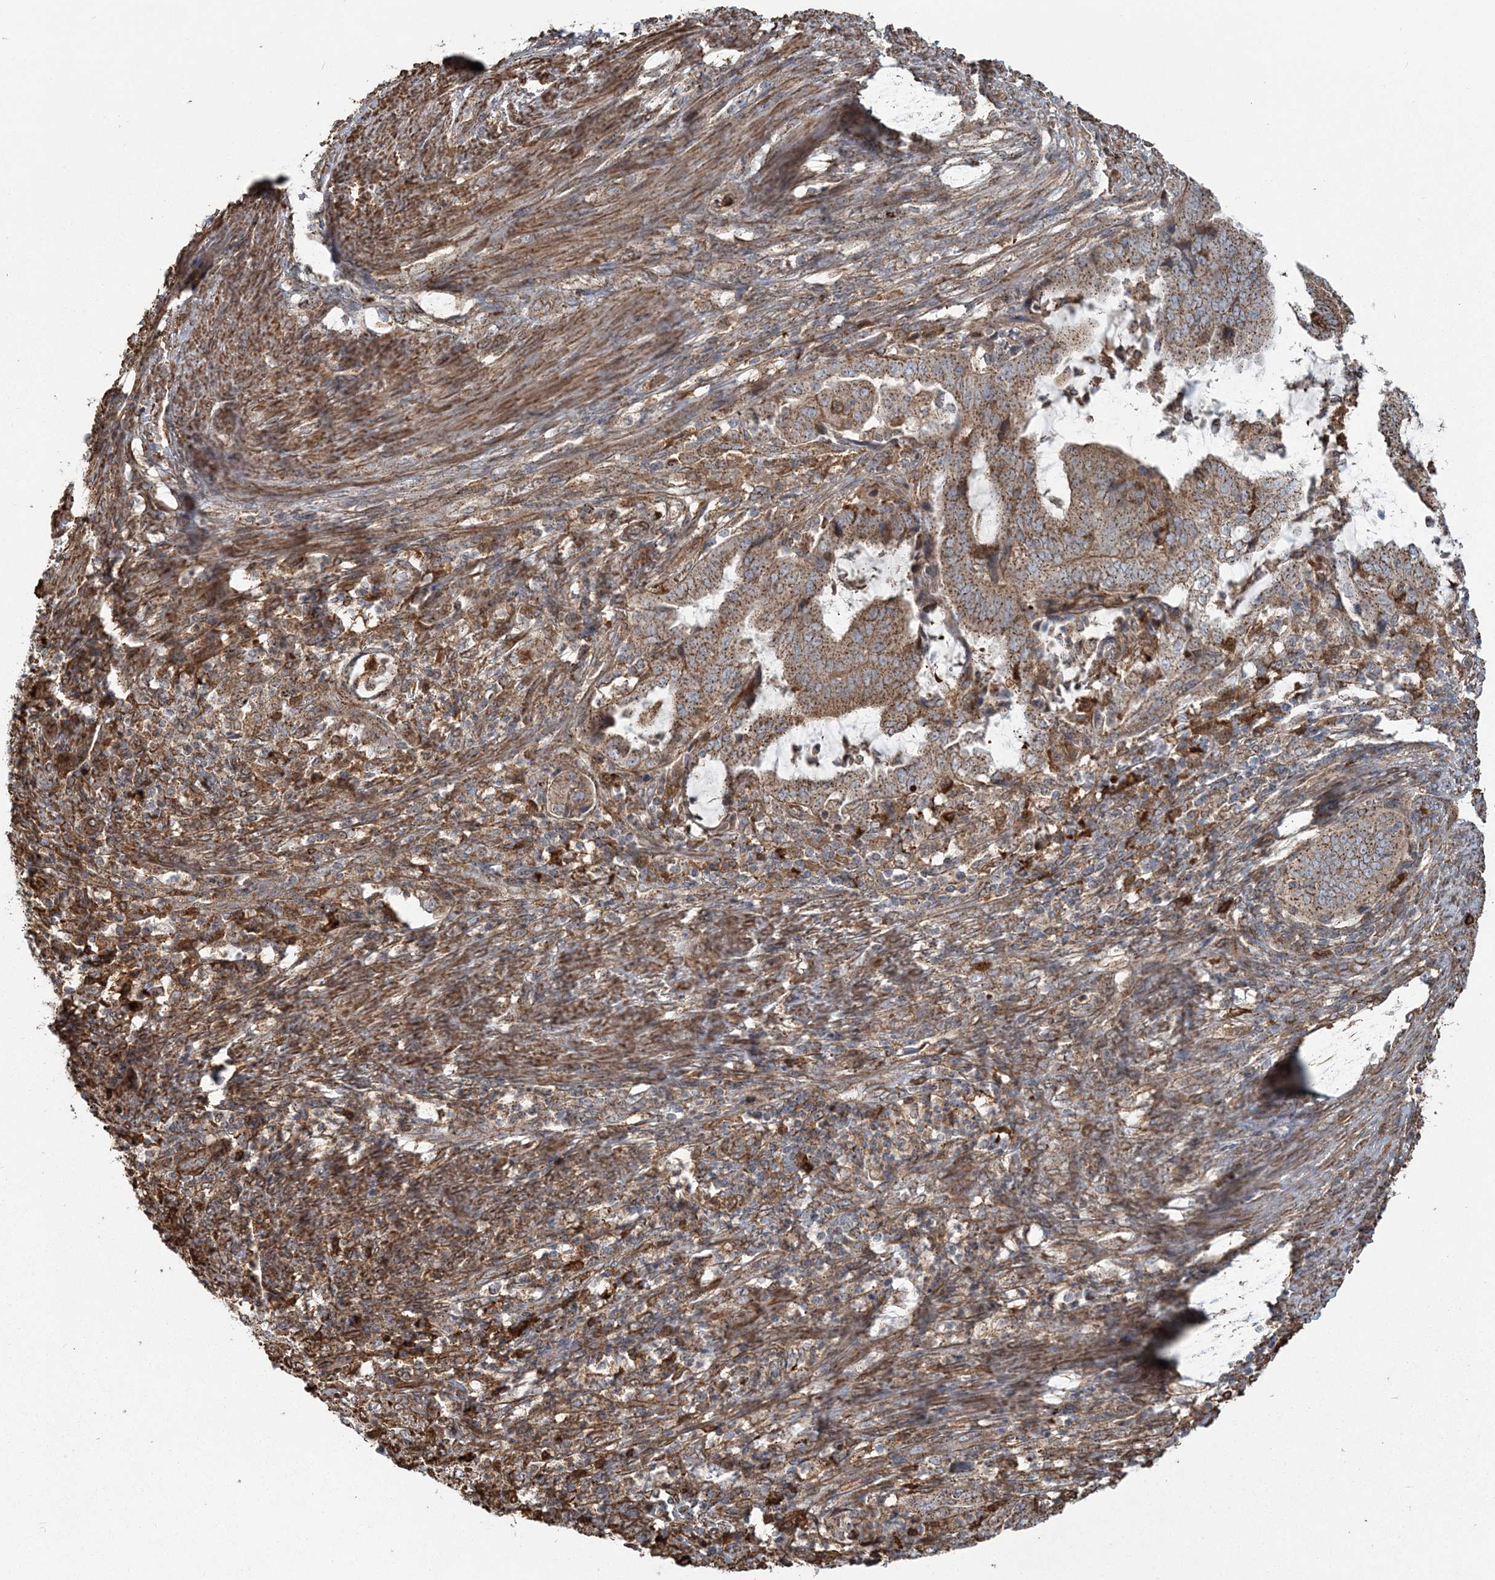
{"staining": {"intensity": "moderate", "quantity": ">75%", "location": "cytoplasmic/membranous"}, "tissue": "endometrial cancer", "cell_type": "Tumor cells", "image_type": "cancer", "snomed": [{"axis": "morphology", "description": "Adenocarcinoma, NOS"}, {"axis": "topography", "description": "Endometrium"}], "caption": "The micrograph reveals staining of endometrial cancer, revealing moderate cytoplasmic/membranous protein expression (brown color) within tumor cells. Nuclei are stained in blue.", "gene": "TRAF3IP2", "patient": {"sex": "female", "age": 51}}